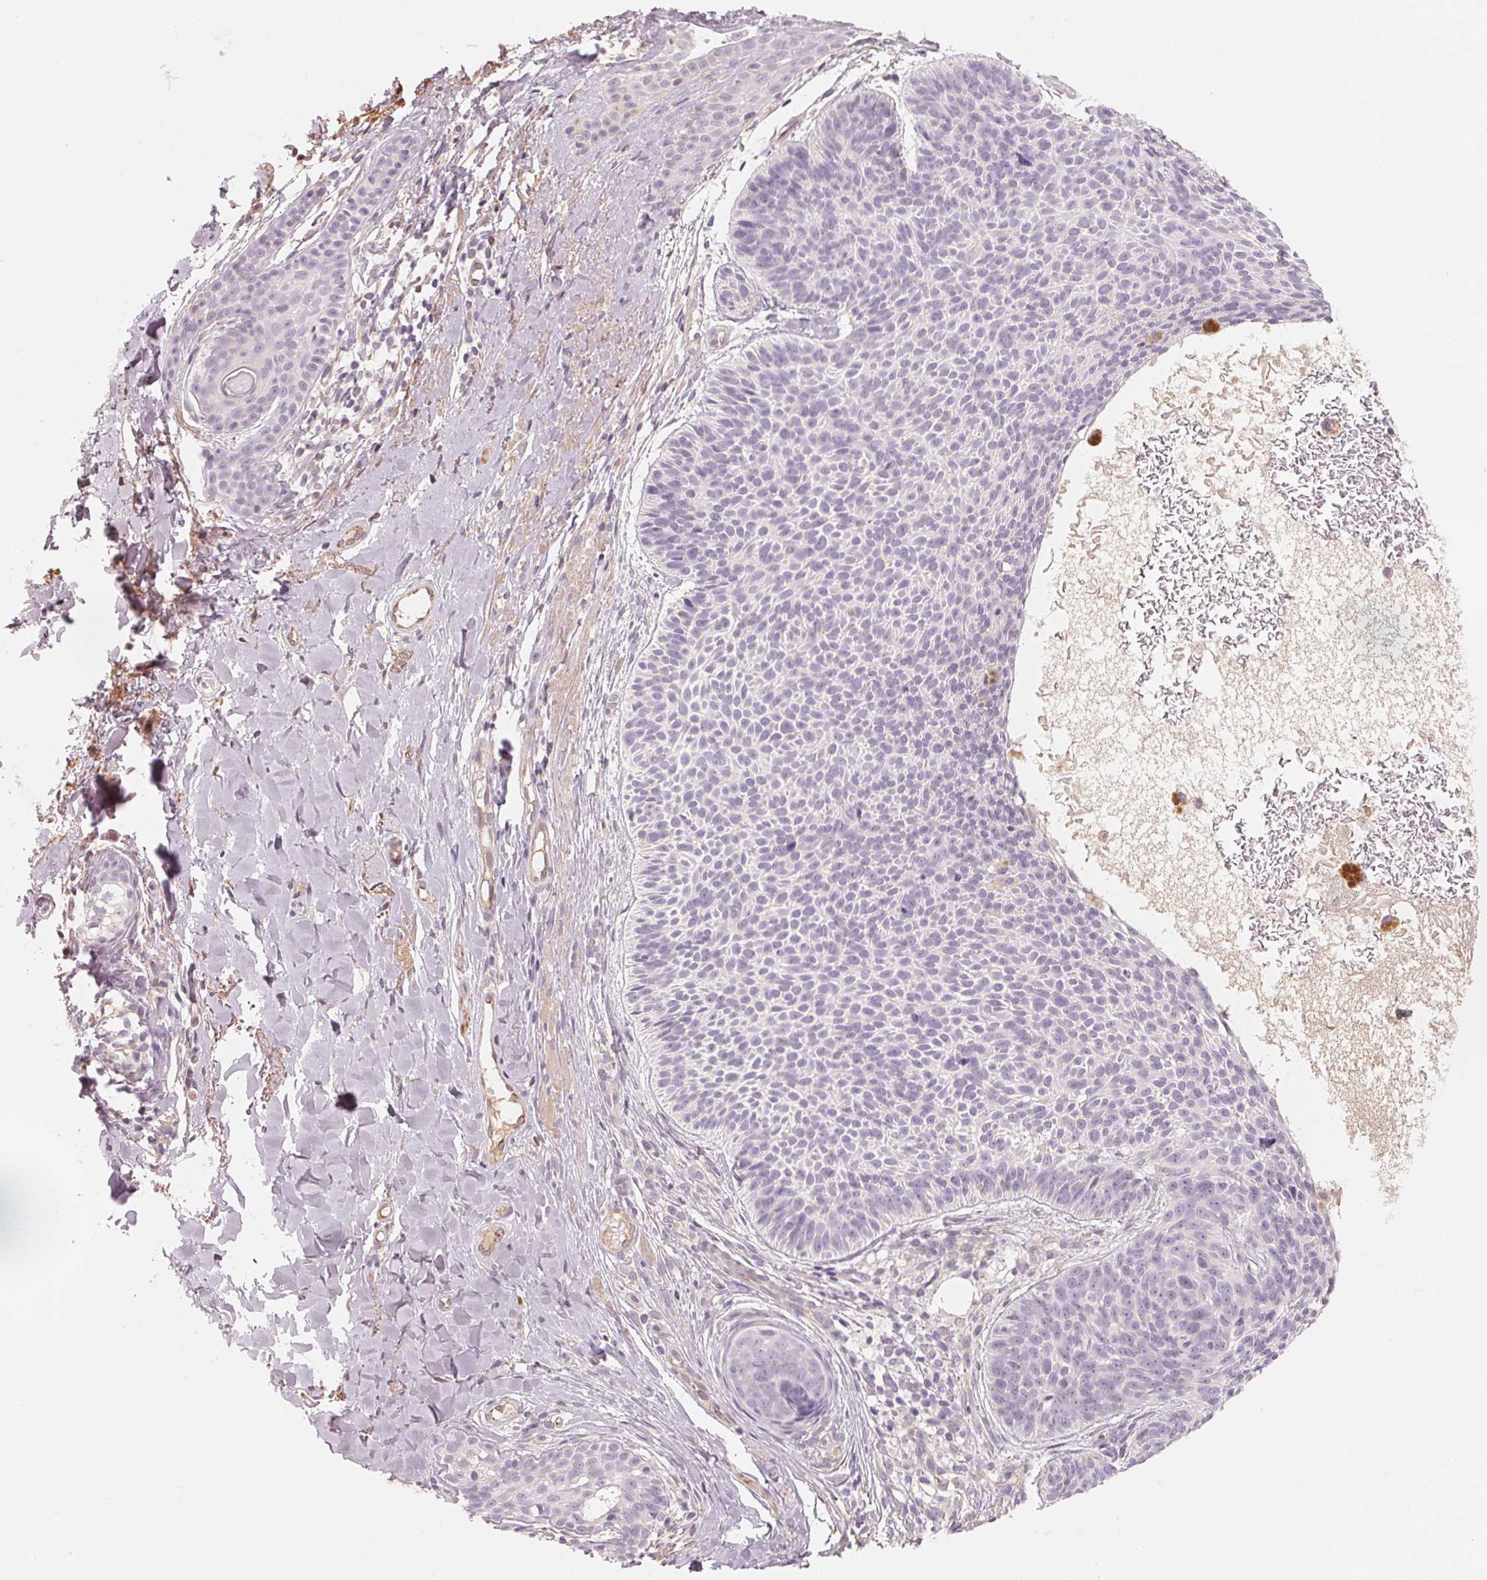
{"staining": {"intensity": "negative", "quantity": "none", "location": "none"}, "tissue": "skin cancer", "cell_type": "Tumor cells", "image_type": "cancer", "snomed": [{"axis": "morphology", "description": "Basal cell carcinoma"}, {"axis": "topography", "description": "Skin"}], "caption": "Immunohistochemistry (IHC) of human skin cancer (basal cell carcinoma) displays no expression in tumor cells.", "gene": "CFHR2", "patient": {"sex": "male", "age": 82}}